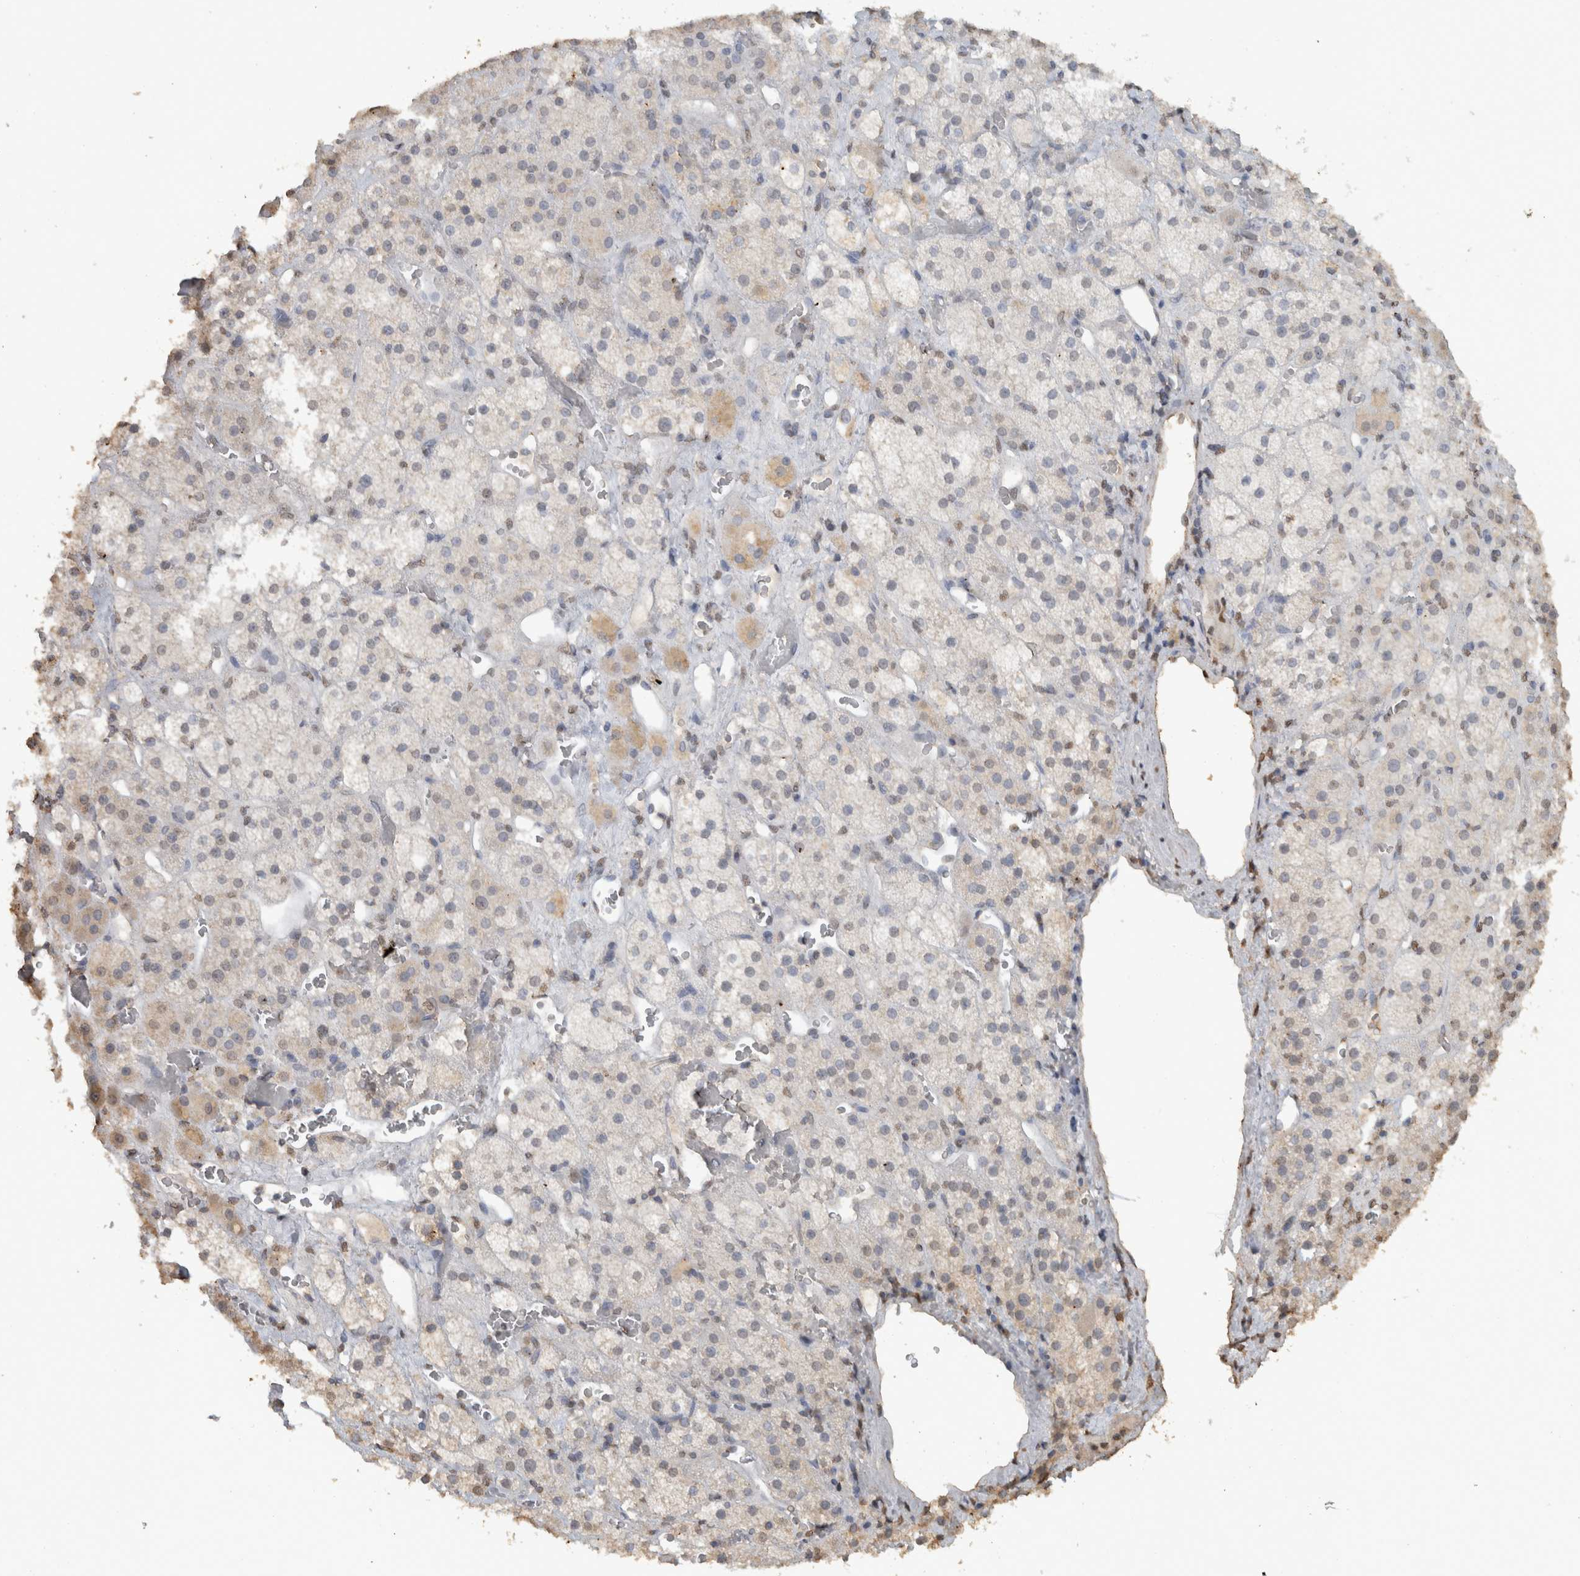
{"staining": {"intensity": "weak", "quantity": "25%-75%", "location": "nuclear"}, "tissue": "adrenal gland", "cell_type": "Glandular cells", "image_type": "normal", "snomed": [{"axis": "morphology", "description": "Normal tissue, NOS"}, {"axis": "topography", "description": "Adrenal gland"}], "caption": "IHC photomicrograph of normal adrenal gland stained for a protein (brown), which demonstrates low levels of weak nuclear positivity in about 25%-75% of glandular cells.", "gene": "HAND2", "patient": {"sex": "male", "age": 57}}